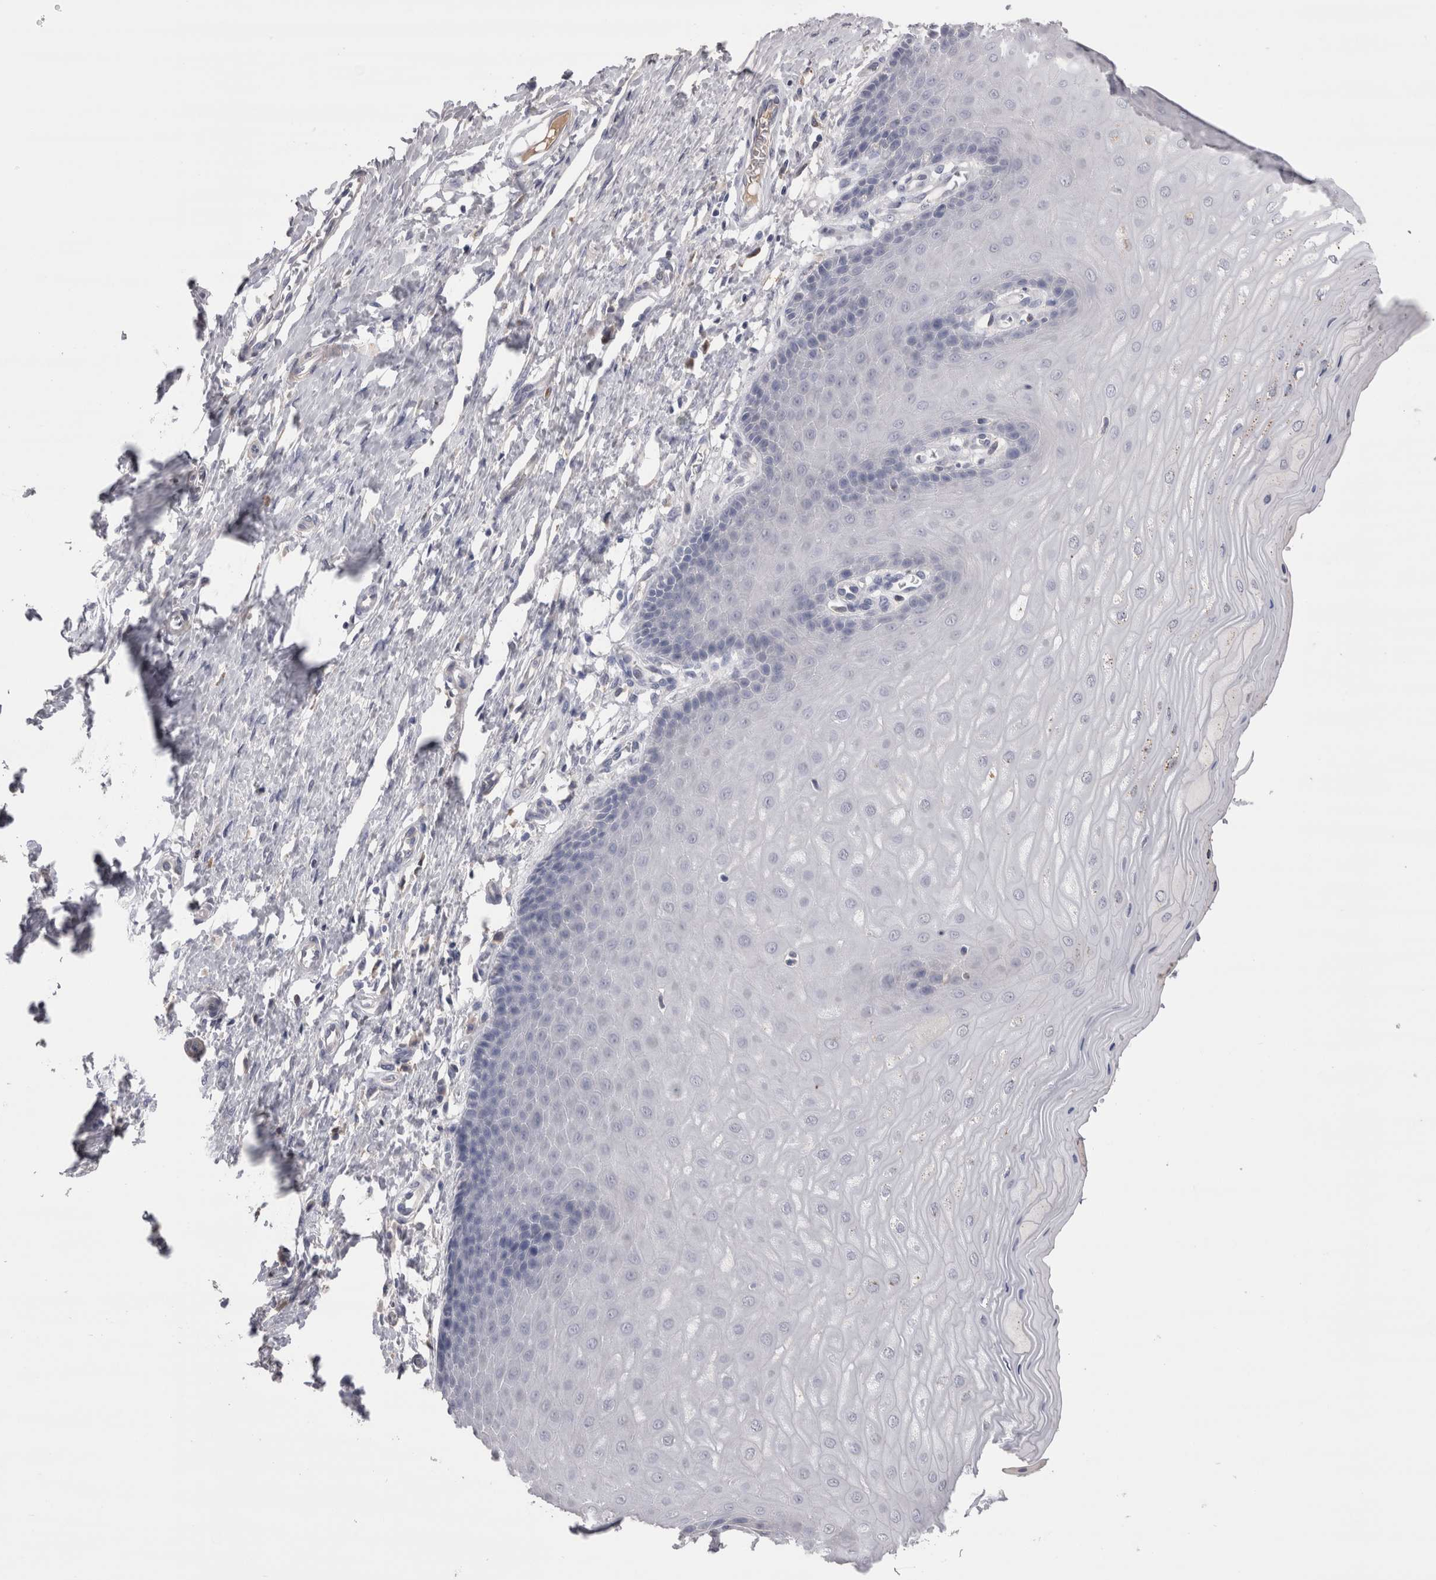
{"staining": {"intensity": "negative", "quantity": "none", "location": "none"}, "tissue": "cervix", "cell_type": "Glandular cells", "image_type": "normal", "snomed": [{"axis": "morphology", "description": "Normal tissue, NOS"}, {"axis": "topography", "description": "Cervix"}], "caption": "DAB immunohistochemical staining of normal cervix reveals no significant positivity in glandular cells.", "gene": "REG1A", "patient": {"sex": "female", "age": 55}}